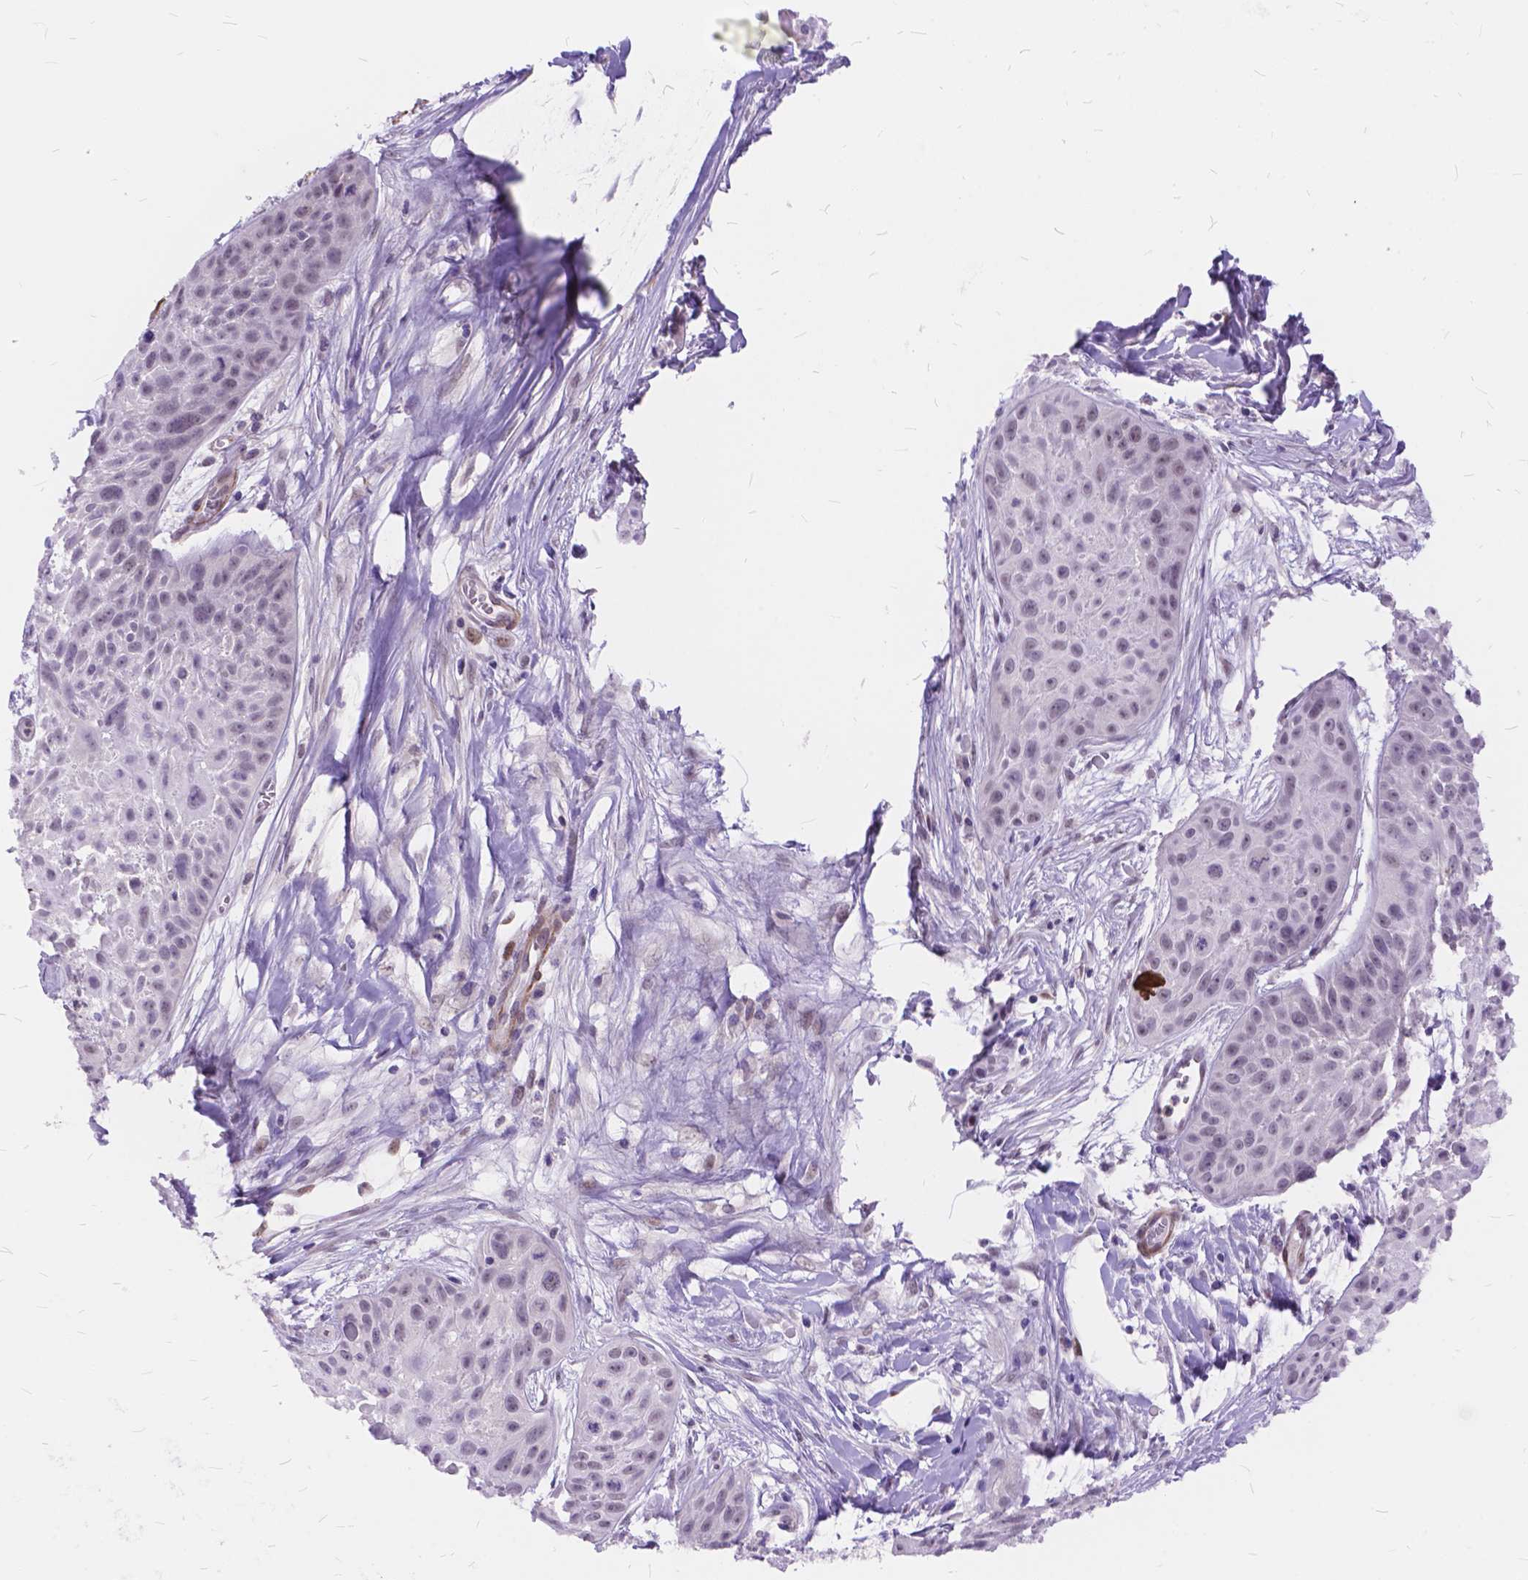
{"staining": {"intensity": "negative", "quantity": "none", "location": "none"}, "tissue": "skin cancer", "cell_type": "Tumor cells", "image_type": "cancer", "snomed": [{"axis": "morphology", "description": "Squamous cell carcinoma, NOS"}, {"axis": "topography", "description": "Skin"}, {"axis": "topography", "description": "Anal"}], "caption": "DAB (3,3'-diaminobenzidine) immunohistochemical staining of human skin squamous cell carcinoma shows no significant expression in tumor cells.", "gene": "MAN2C1", "patient": {"sex": "female", "age": 75}}